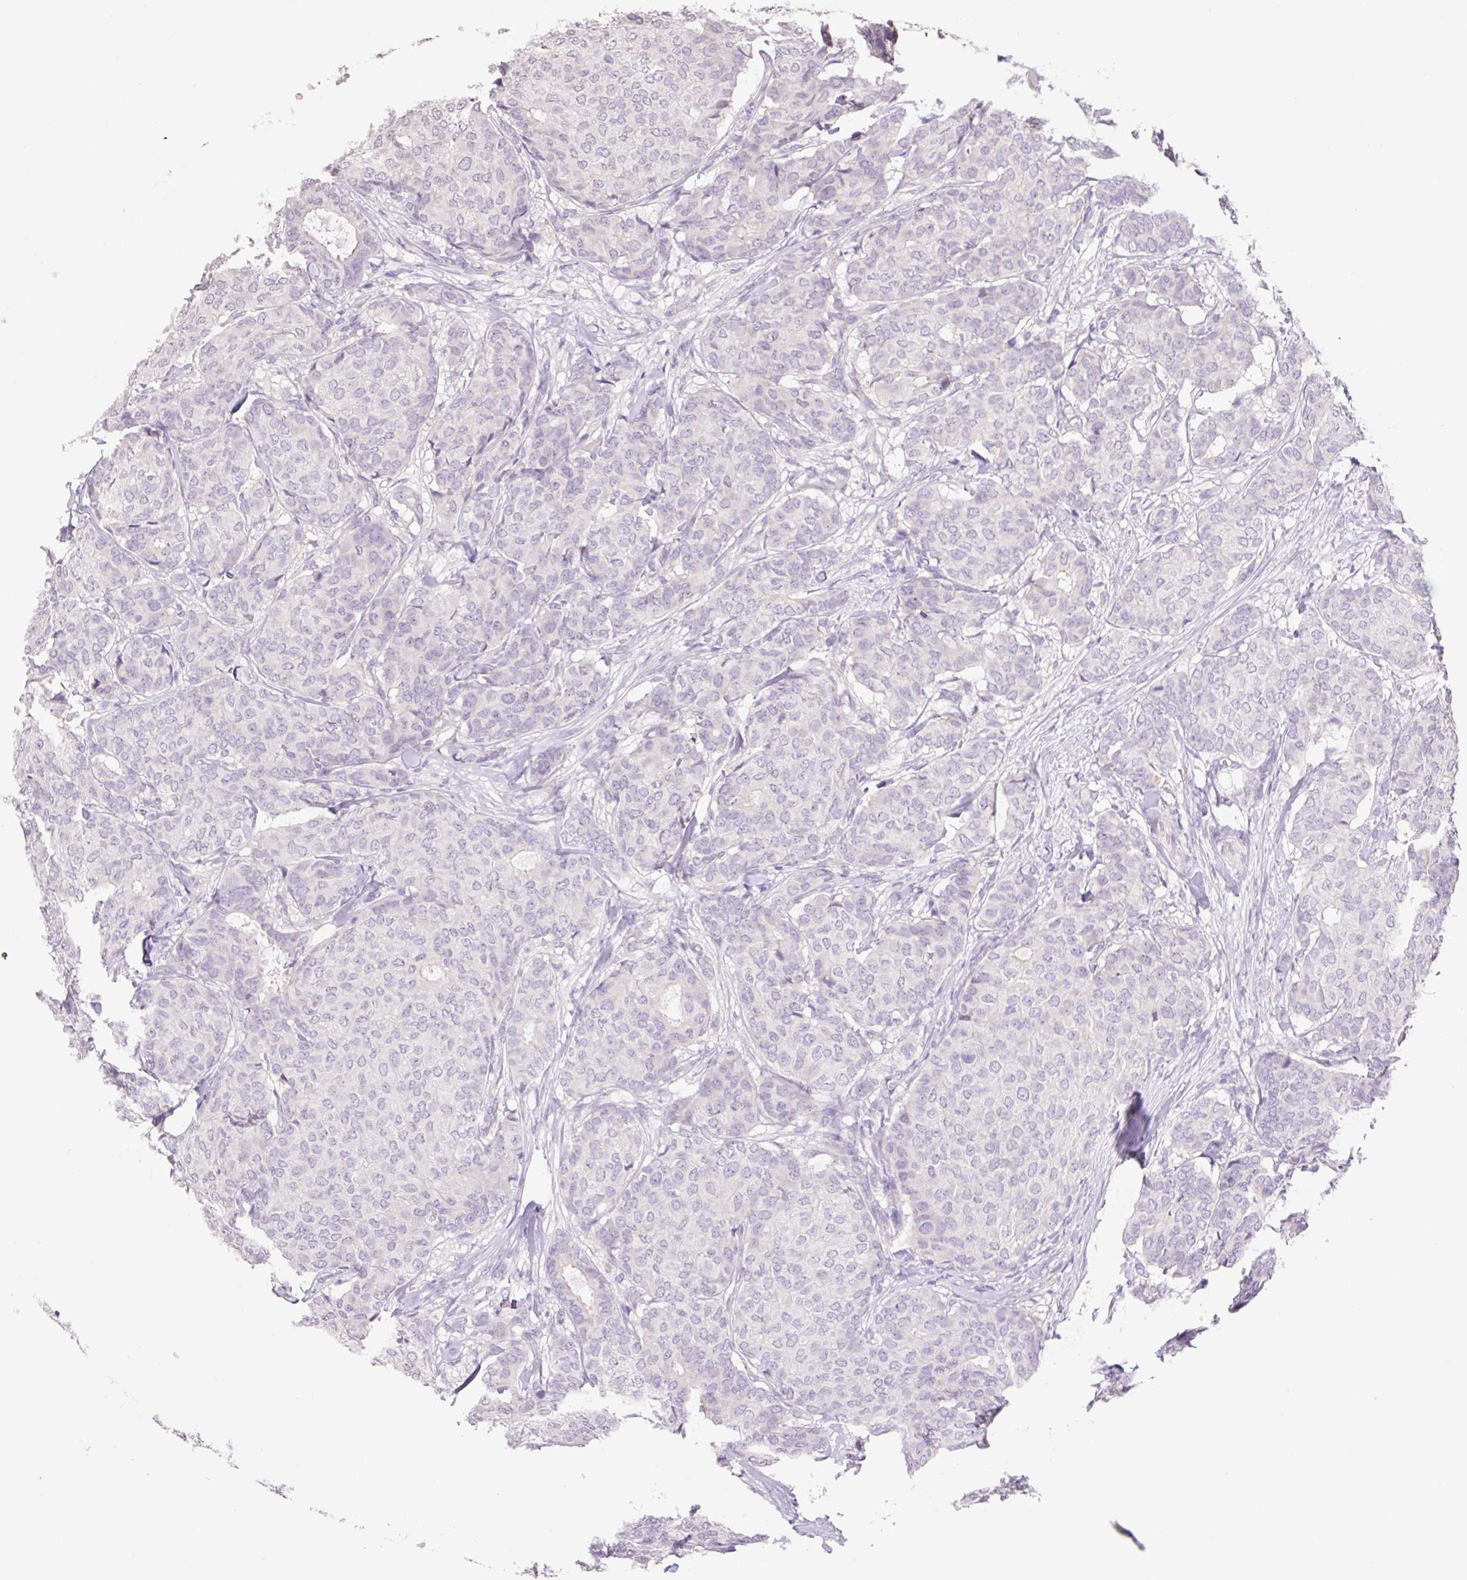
{"staining": {"intensity": "negative", "quantity": "none", "location": "none"}, "tissue": "breast cancer", "cell_type": "Tumor cells", "image_type": "cancer", "snomed": [{"axis": "morphology", "description": "Duct carcinoma"}, {"axis": "topography", "description": "Breast"}], "caption": "A micrograph of human breast cancer is negative for staining in tumor cells. (Immunohistochemistry, brightfield microscopy, high magnification).", "gene": "HCRTR2", "patient": {"sex": "female", "age": 75}}